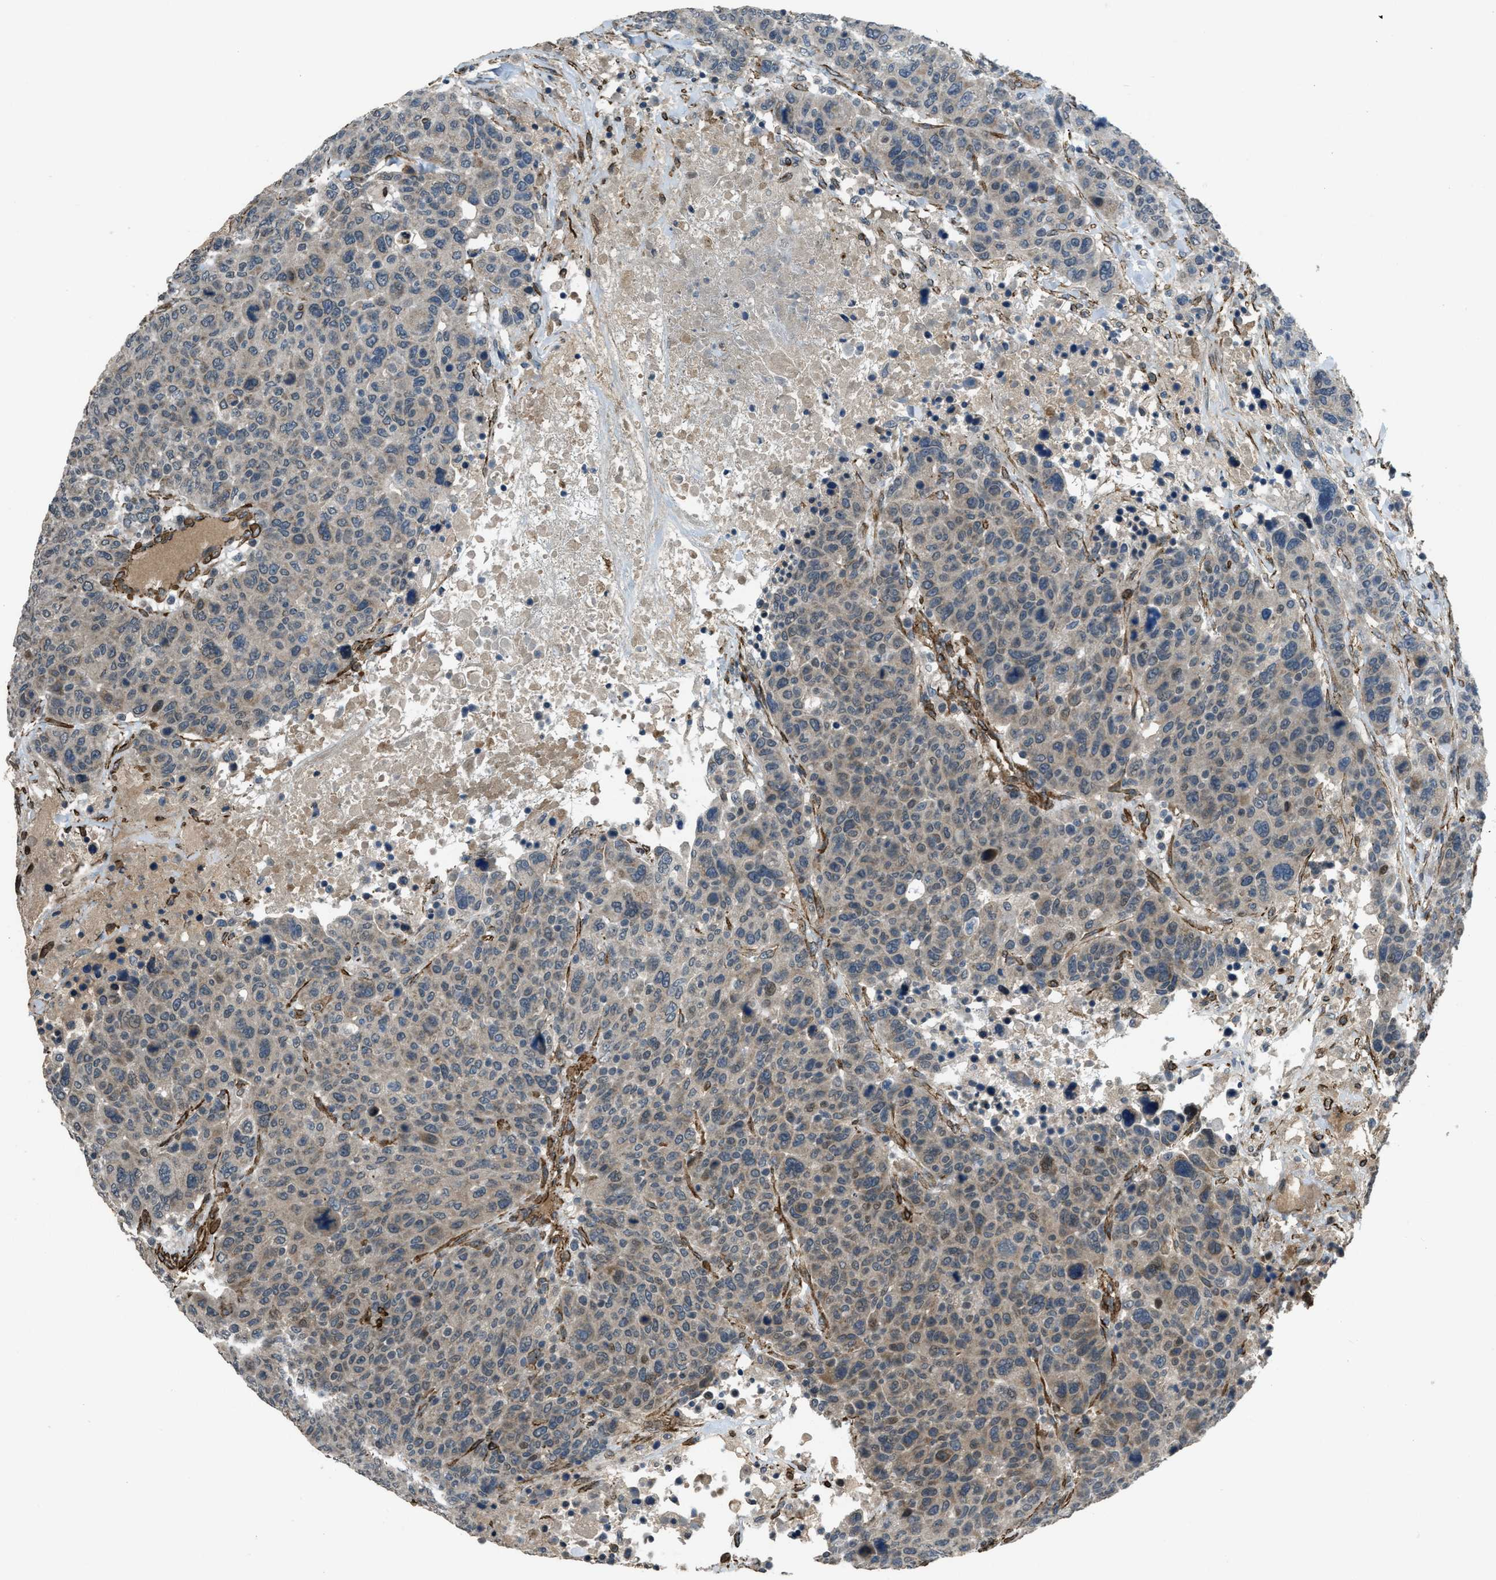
{"staining": {"intensity": "weak", "quantity": "25%-75%", "location": "cytoplasmic/membranous"}, "tissue": "breast cancer", "cell_type": "Tumor cells", "image_type": "cancer", "snomed": [{"axis": "morphology", "description": "Duct carcinoma"}, {"axis": "topography", "description": "Breast"}], "caption": "Protein analysis of breast cancer (intraductal carcinoma) tissue displays weak cytoplasmic/membranous expression in about 25%-75% of tumor cells.", "gene": "NMB", "patient": {"sex": "female", "age": 37}}